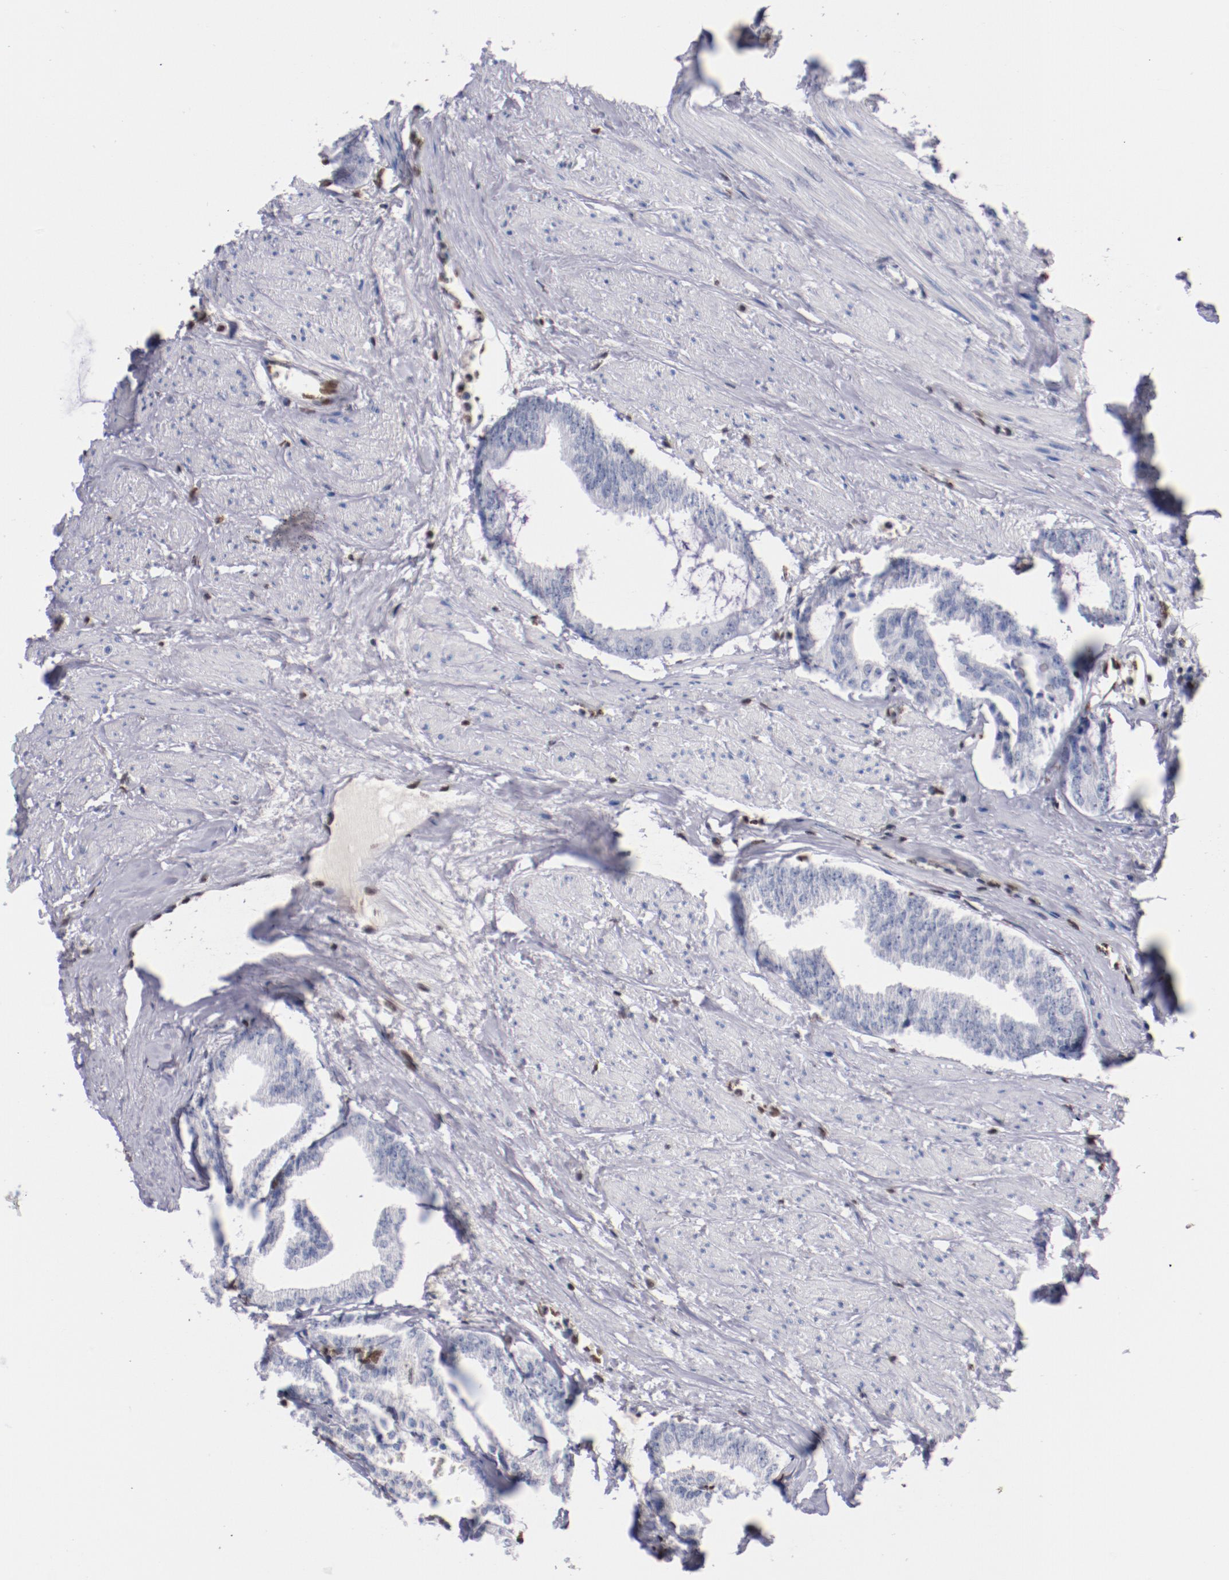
{"staining": {"intensity": "negative", "quantity": "none", "location": "none"}, "tissue": "prostate cancer", "cell_type": "Tumor cells", "image_type": "cancer", "snomed": [{"axis": "morphology", "description": "Adenocarcinoma, Medium grade"}, {"axis": "topography", "description": "Prostate"}], "caption": "A micrograph of prostate cancer (adenocarcinoma (medium-grade)) stained for a protein reveals no brown staining in tumor cells.", "gene": "IFI16", "patient": {"sex": "male", "age": 79}}